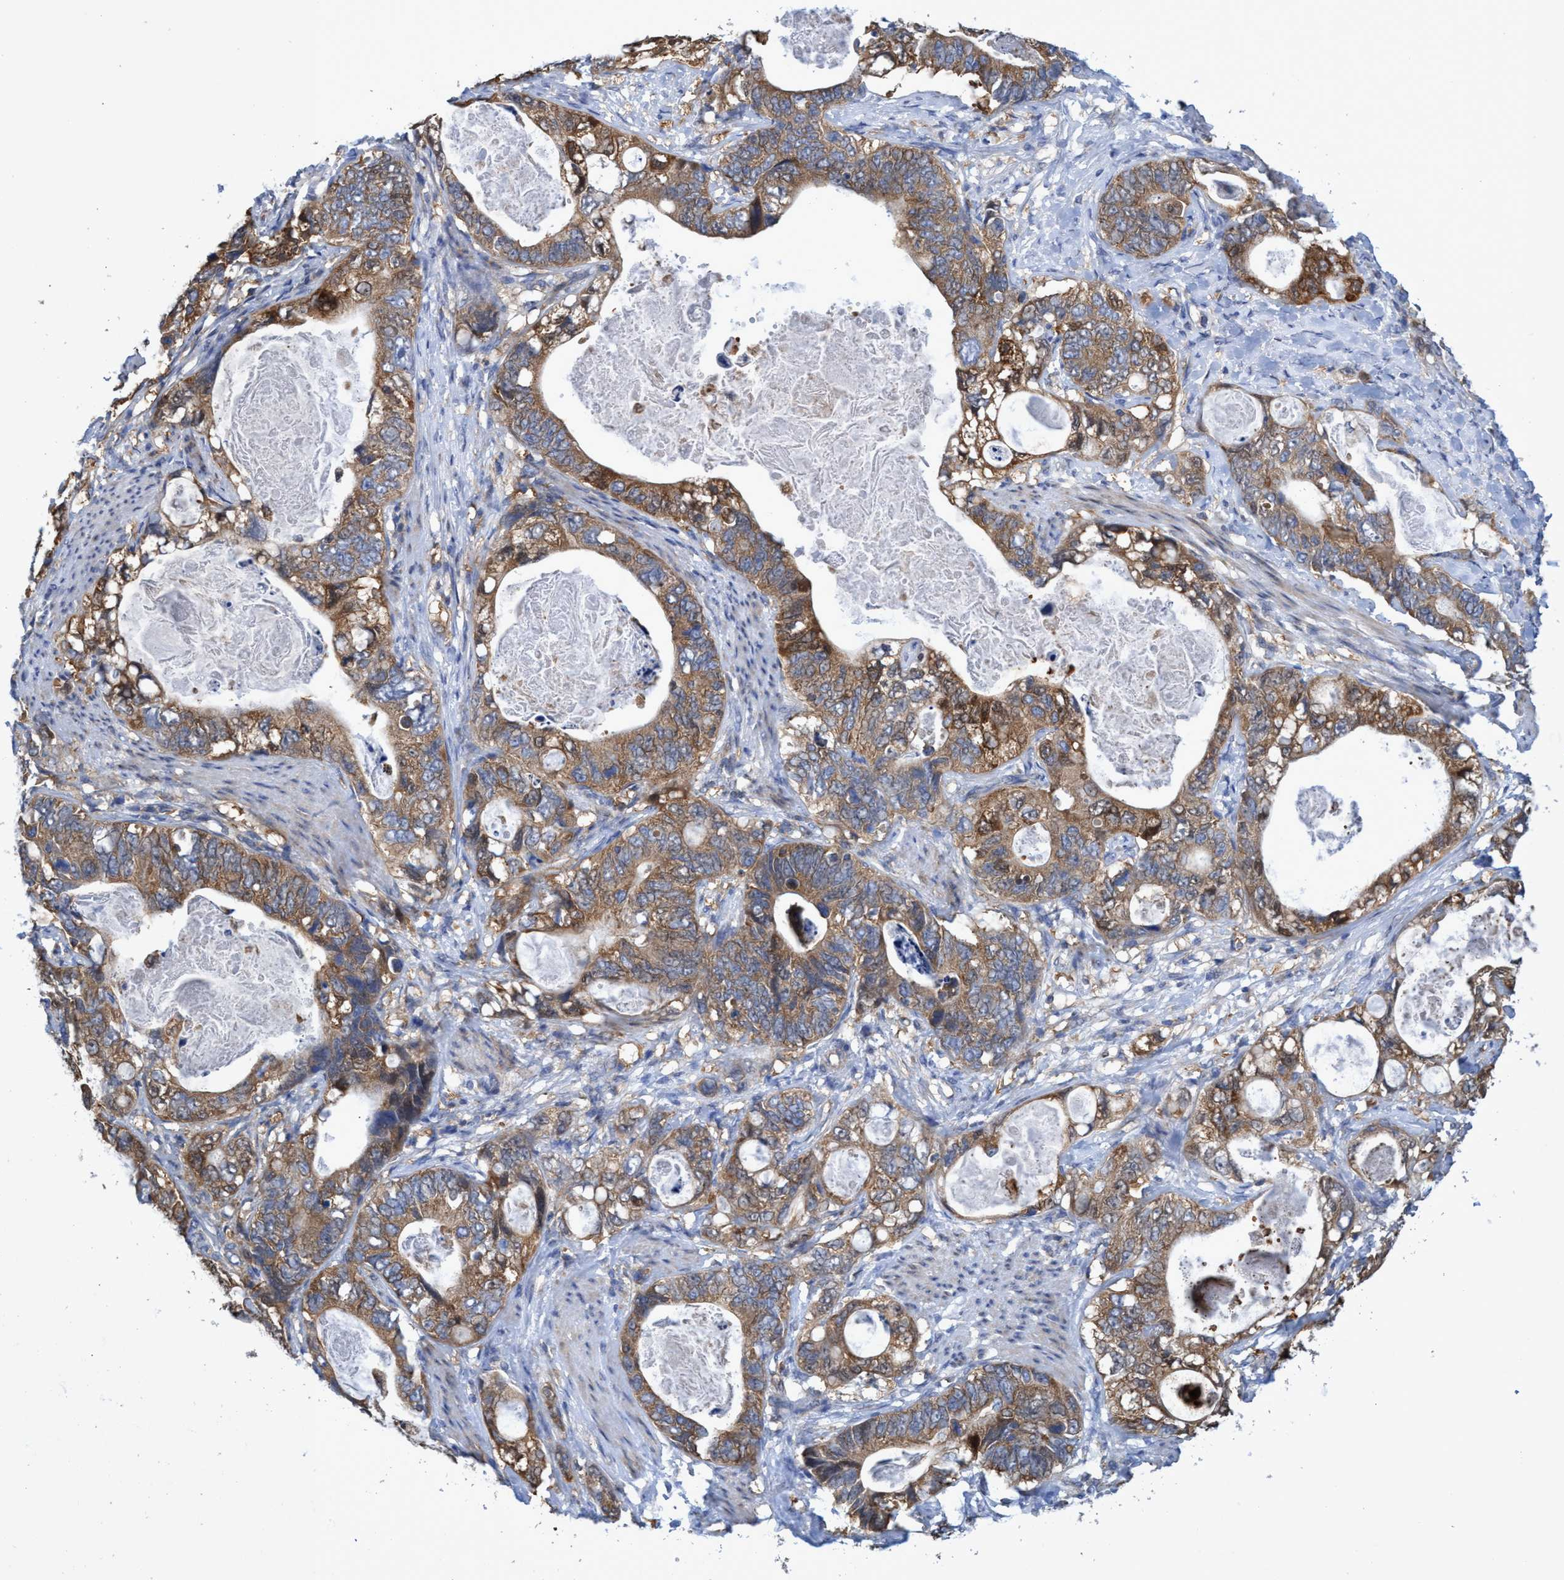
{"staining": {"intensity": "moderate", "quantity": ">75%", "location": "cytoplasmic/membranous"}, "tissue": "stomach cancer", "cell_type": "Tumor cells", "image_type": "cancer", "snomed": [{"axis": "morphology", "description": "Normal tissue, NOS"}, {"axis": "morphology", "description": "Adenocarcinoma, NOS"}, {"axis": "topography", "description": "Stomach"}], "caption": "Protein expression analysis of human stomach cancer reveals moderate cytoplasmic/membranous expression in approximately >75% of tumor cells.", "gene": "CRYZ", "patient": {"sex": "female", "age": 89}}